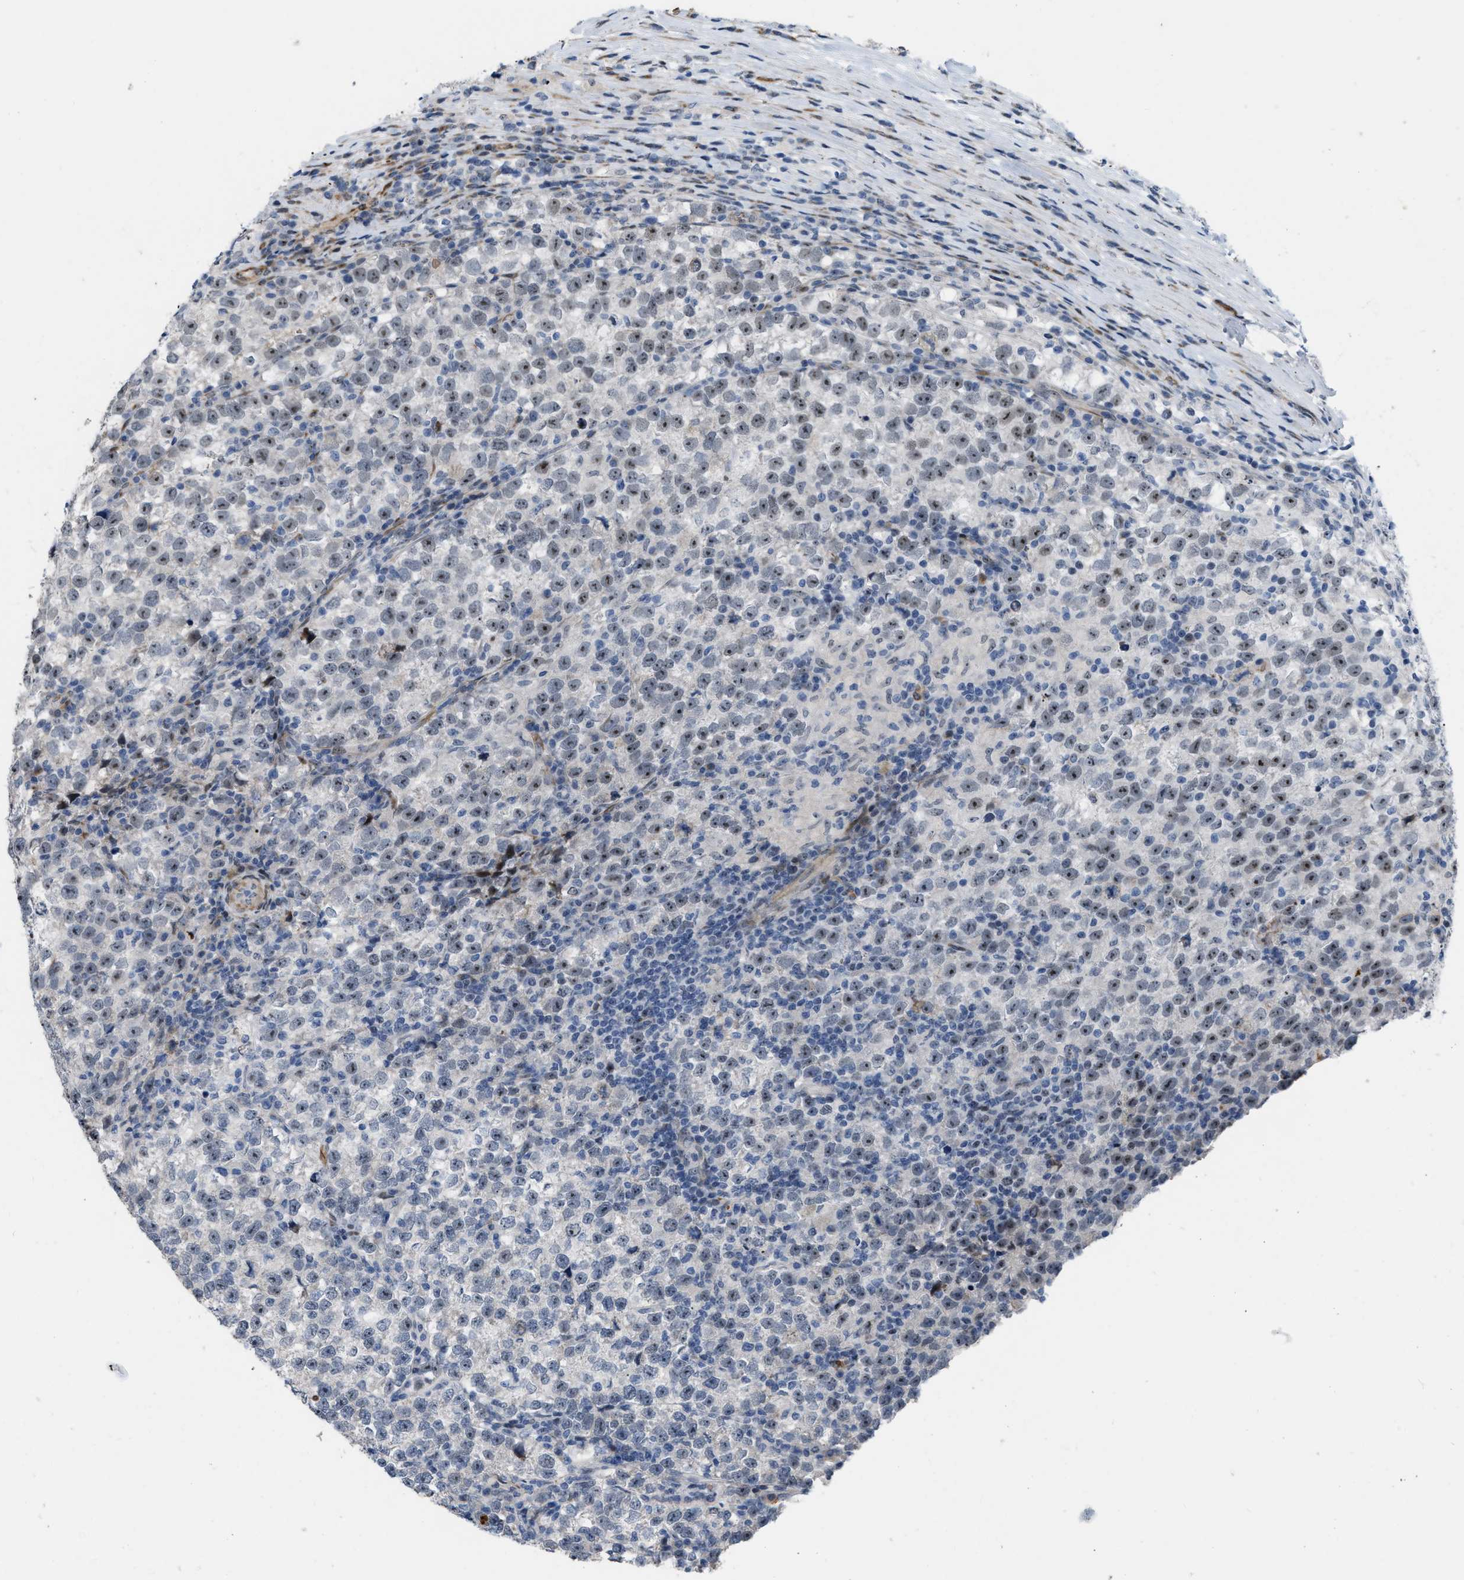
{"staining": {"intensity": "moderate", "quantity": ">75%", "location": "nuclear"}, "tissue": "testis cancer", "cell_type": "Tumor cells", "image_type": "cancer", "snomed": [{"axis": "morphology", "description": "Normal tissue, NOS"}, {"axis": "morphology", "description": "Seminoma, NOS"}, {"axis": "topography", "description": "Testis"}], "caption": "This histopathology image displays immunohistochemistry (IHC) staining of seminoma (testis), with medium moderate nuclear expression in about >75% of tumor cells.", "gene": "POLR1F", "patient": {"sex": "male", "age": 43}}